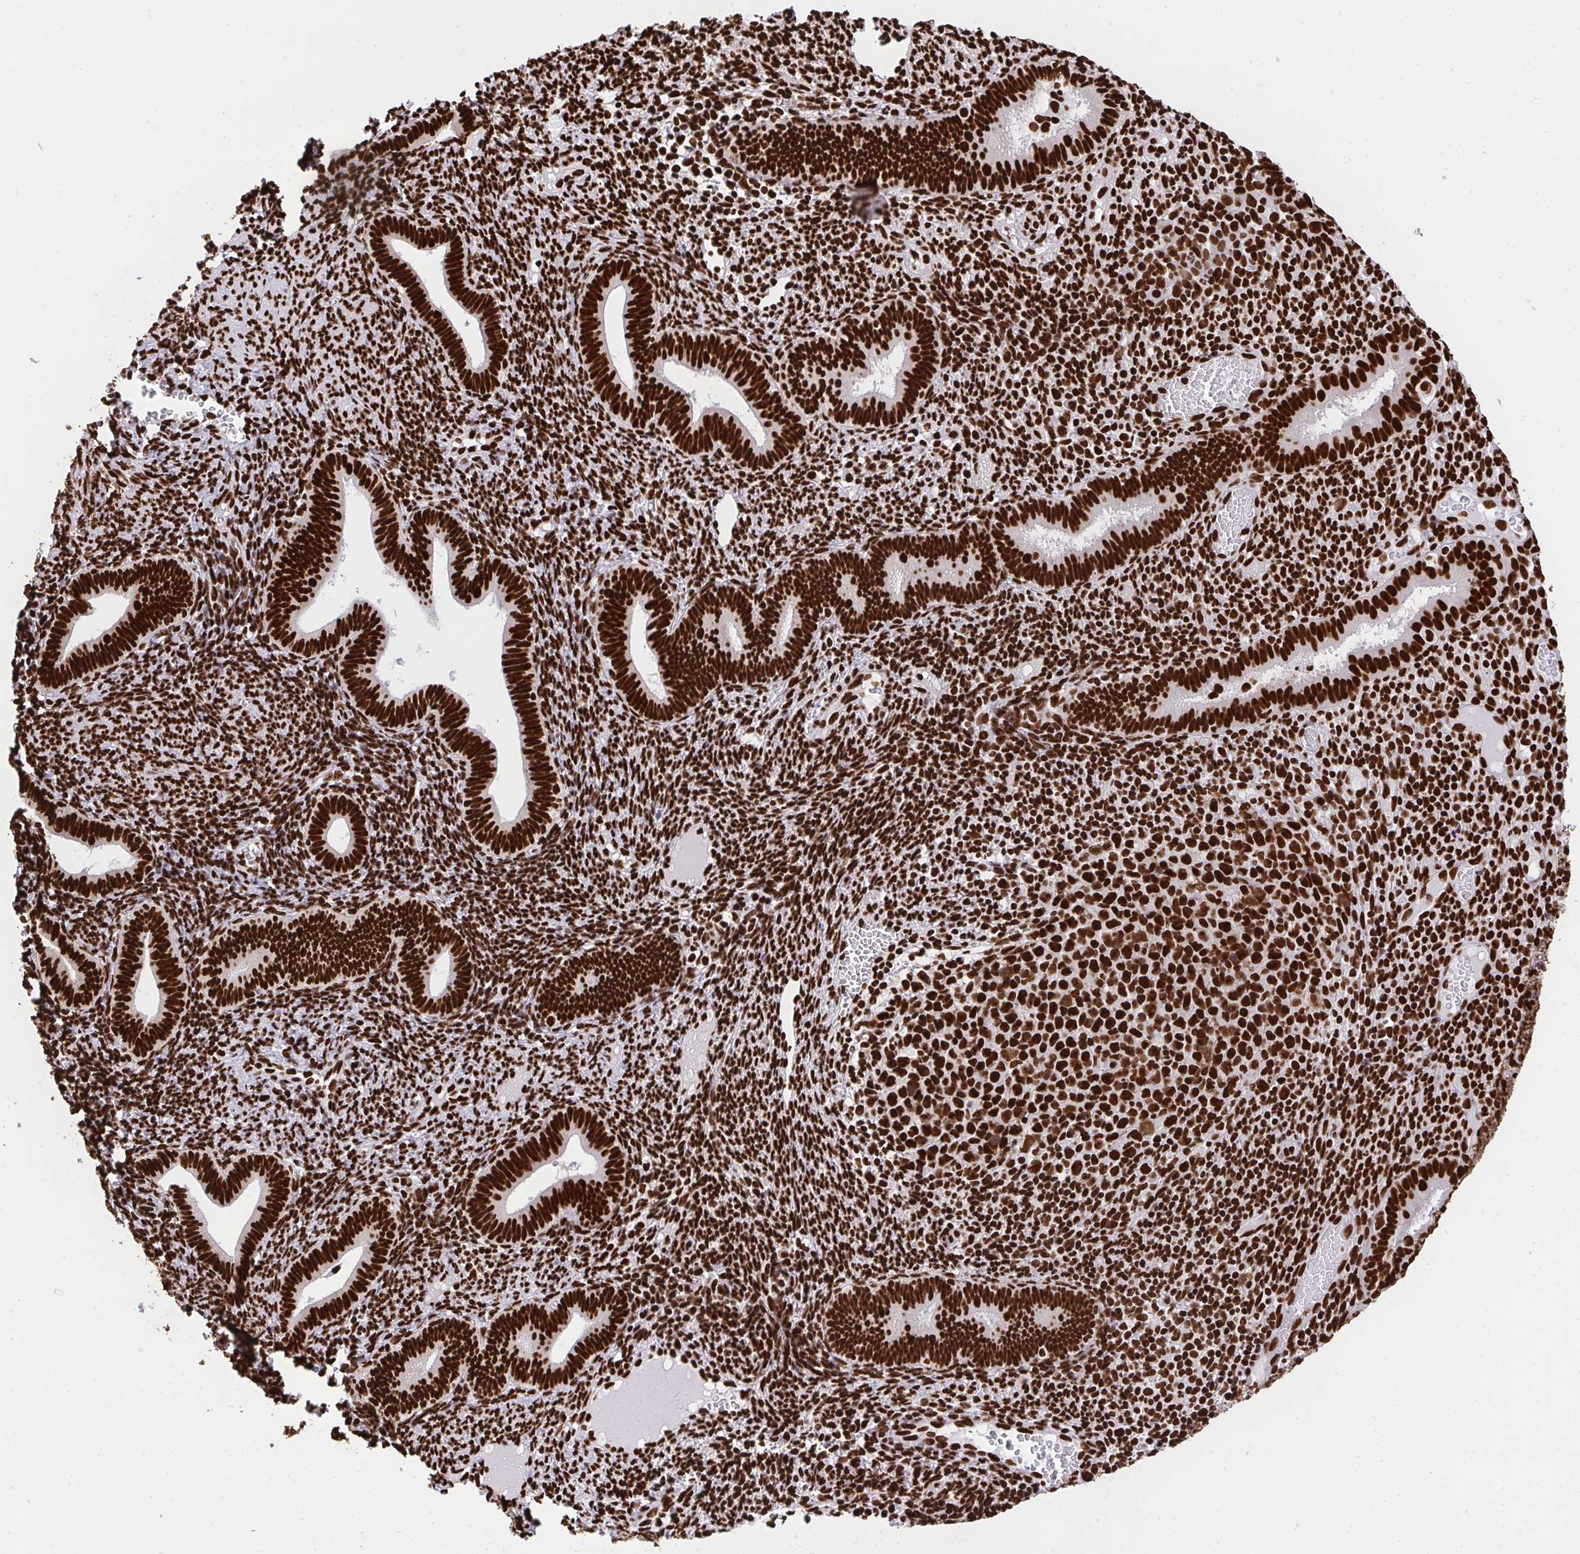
{"staining": {"intensity": "strong", "quantity": ">75%", "location": "nuclear"}, "tissue": "endometrium", "cell_type": "Cells in endometrial stroma", "image_type": "normal", "snomed": [{"axis": "morphology", "description": "Normal tissue, NOS"}, {"axis": "topography", "description": "Endometrium"}], "caption": "DAB immunohistochemical staining of normal endometrium exhibits strong nuclear protein positivity in approximately >75% of cells in endometrial stroma.", "gene": "HNRNPL", "patient": {"sex": "female", "age": 41}}